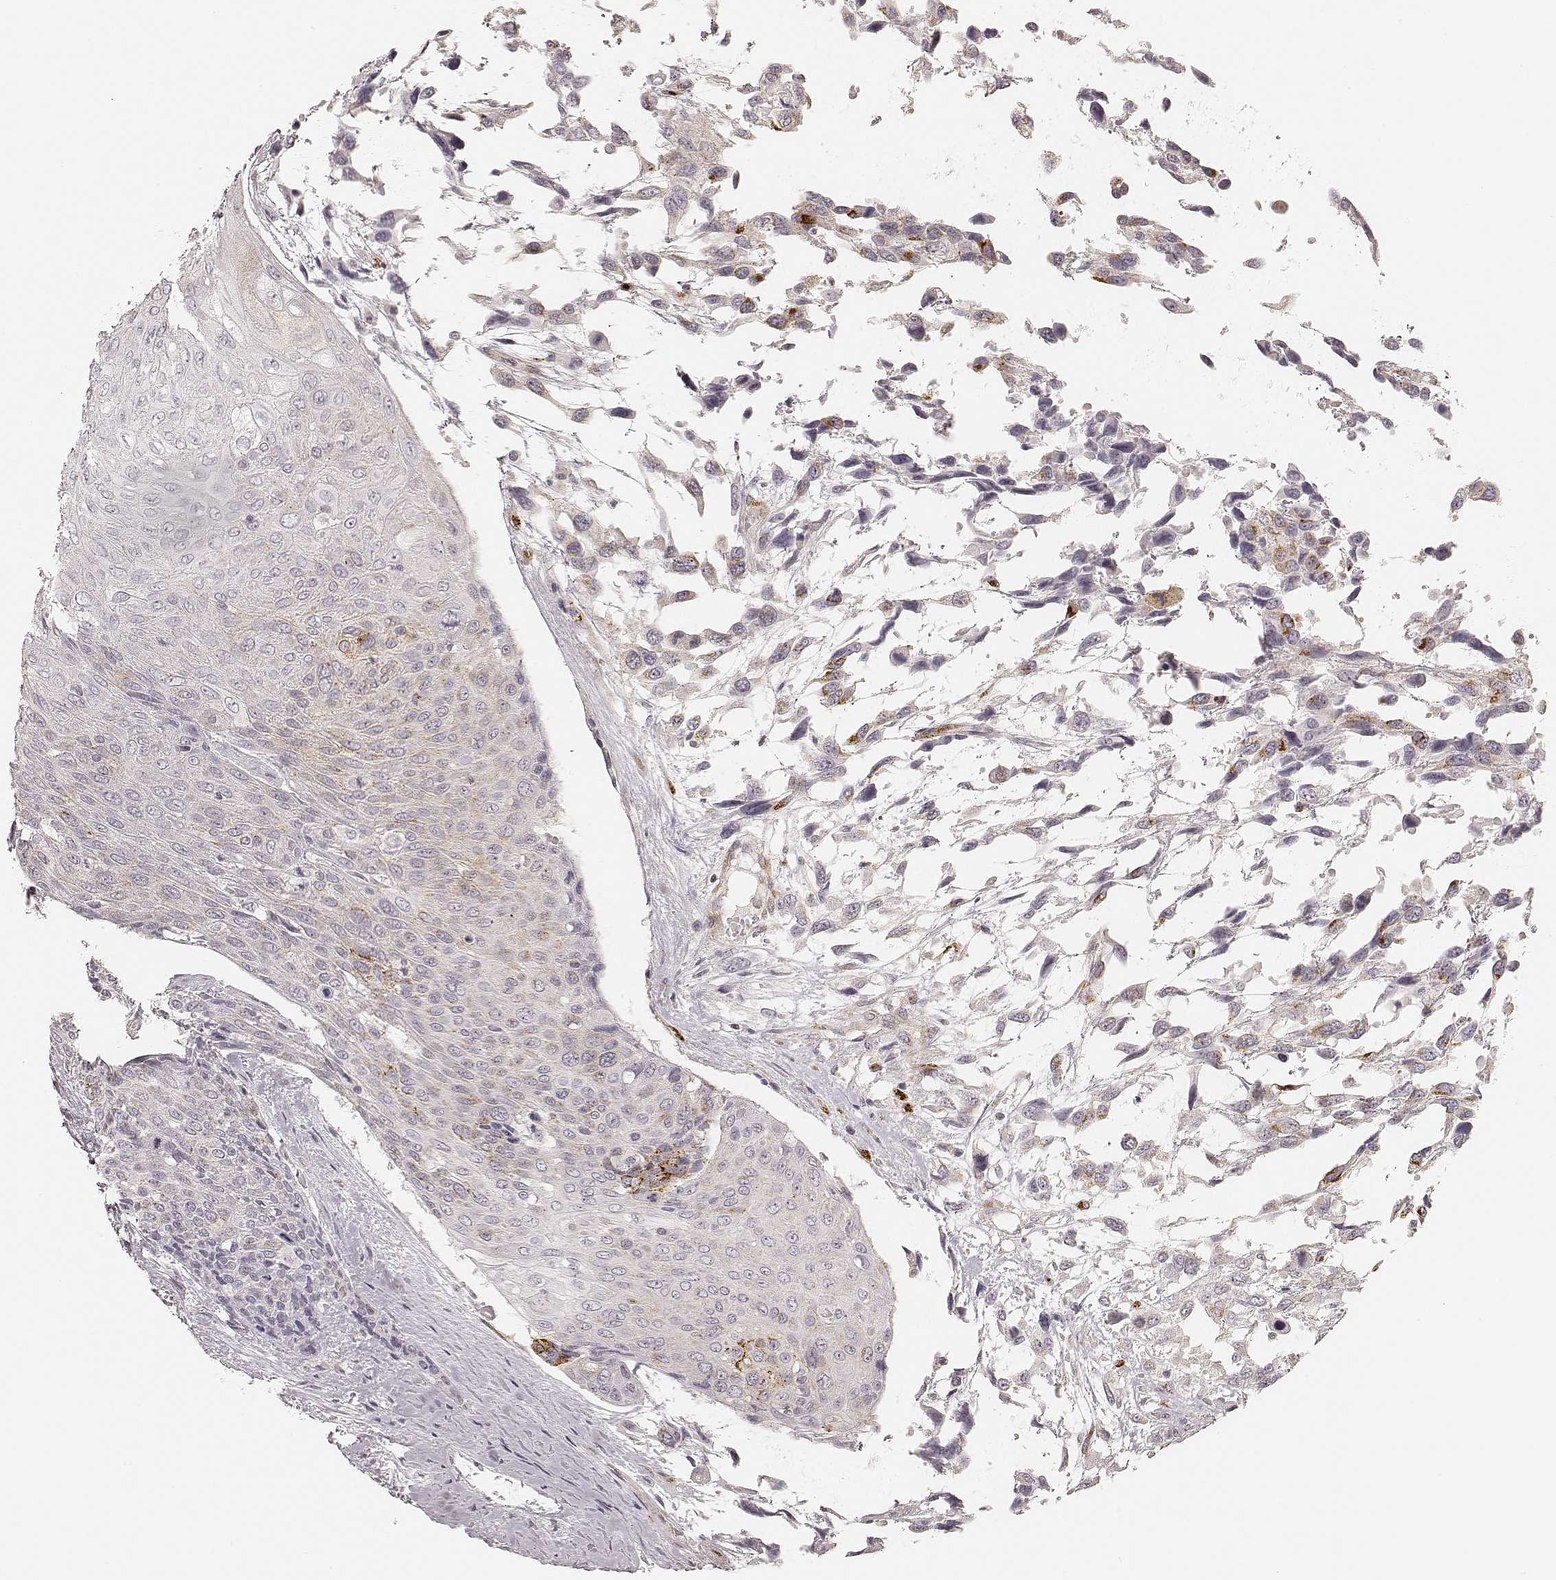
{"staining": {"intensity": "strong", "quantity": "<25%", "location": "cytoplasmic/membranous"}, "tissue": "urothelial cancer", "cell_type": "Tumor cells", "image_type": "cancer", "snomed": [{"axis": "morphology", "description": "Urothelial carcinoma, High grade"}, {"axis": "topography", "description": "Urinary bladder"}], "caption": "There is medium levels of strong cytoplasmic/membranous staining in tumor cells of urothelial cancer, as demonstrated by immunohistochemical staining (brown color).", "gene": "GORASP2", "patient": {"sex": "female", "age": 70}}